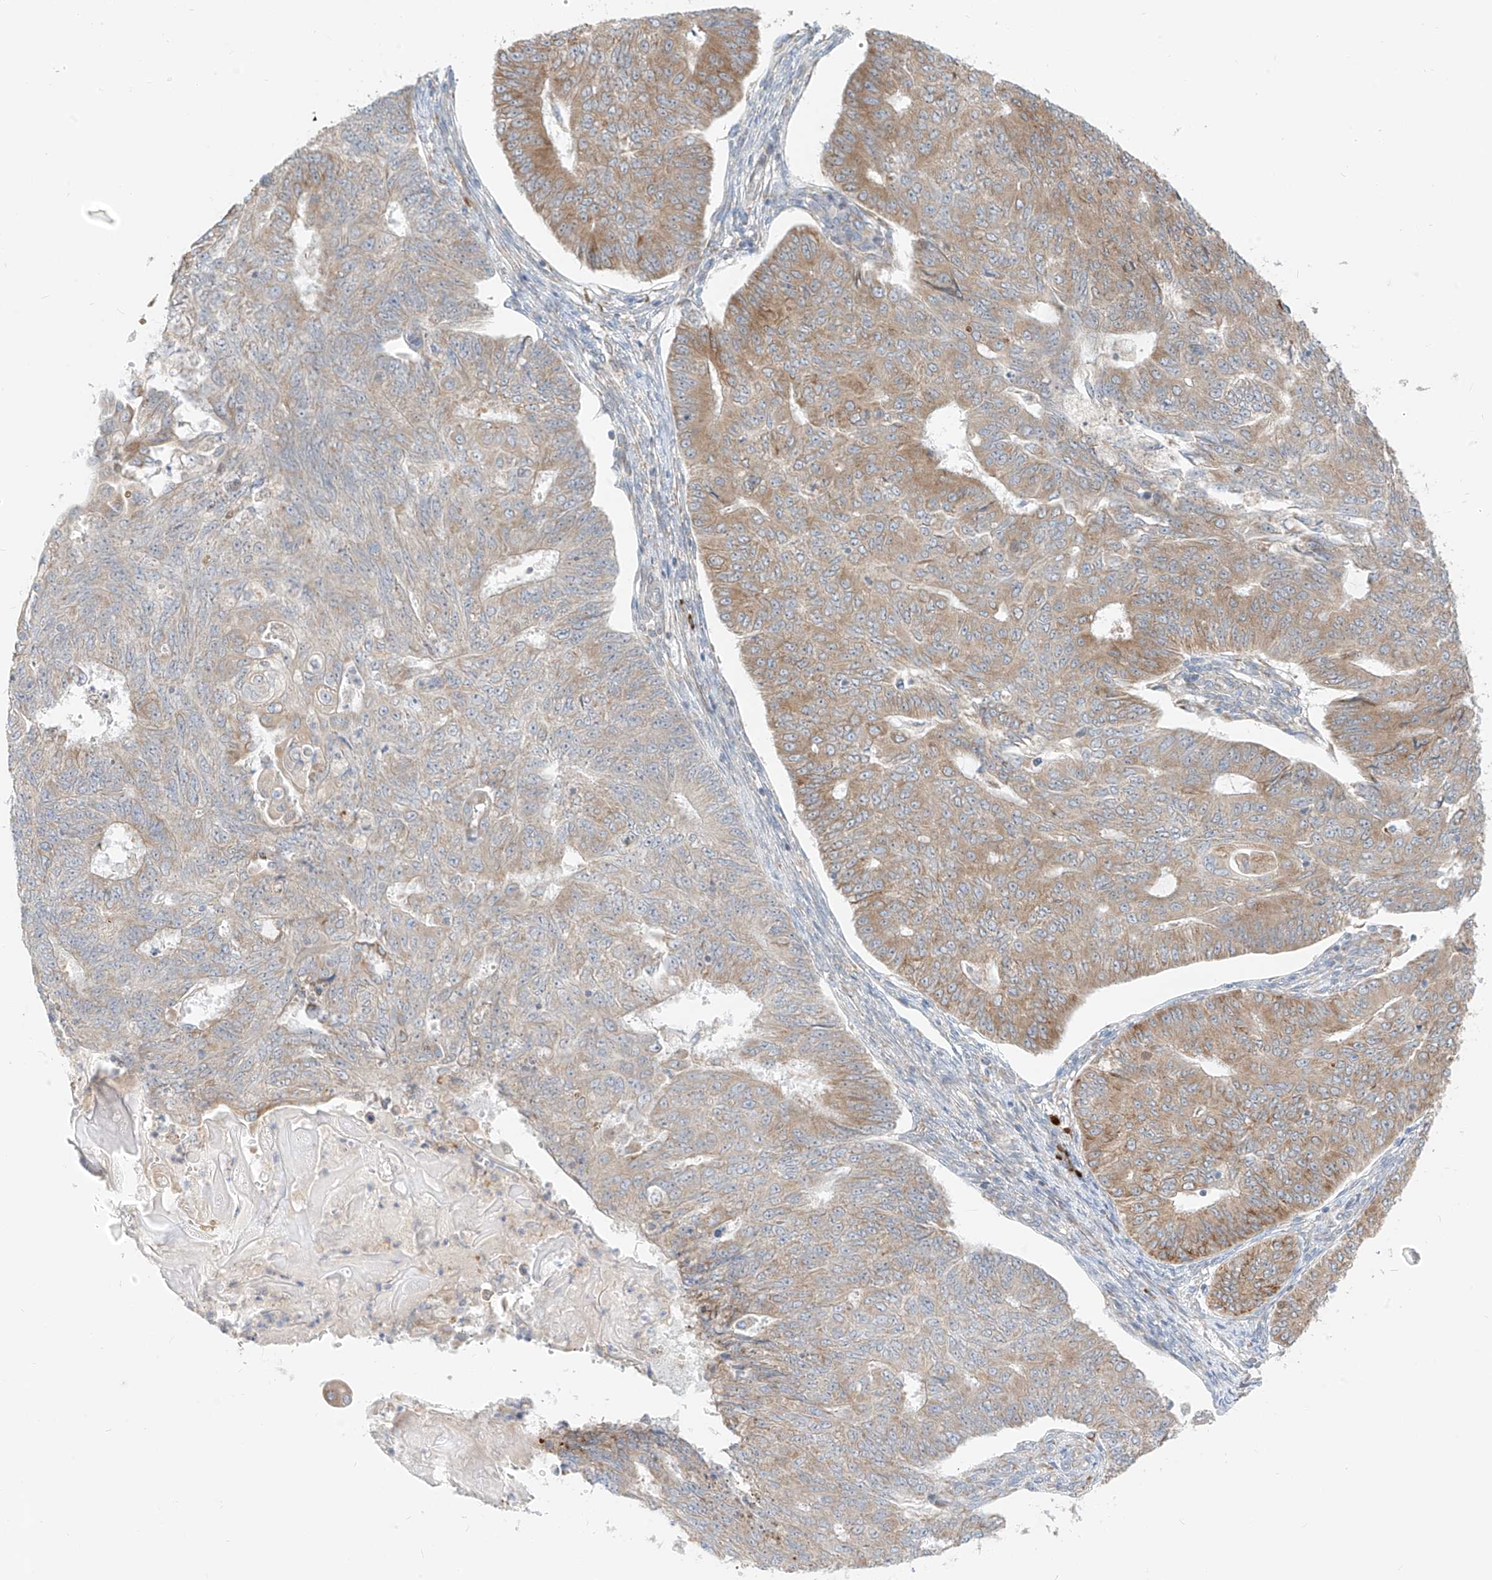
{"staining": {"intensity": "moderate", "quantity": "25%-75%", "location": "cytoplasmic/membranous"}, "tissue": "endometrial cancer", "cell_type": "Tumor cells", "image_type": "cancer", "snomed": [{"axis": "morphology", "description": "Adenocarcinoma, NOS"}, {"axis": "topography", "description": "Endometrium"}], "caption": "Endometrial cancer (adenocarcinoma) stained with a protein marker demonstrates moderate staining in tumor cells.", "gene": "STT3A", "patient": {"sex": "female", "age": 32}}